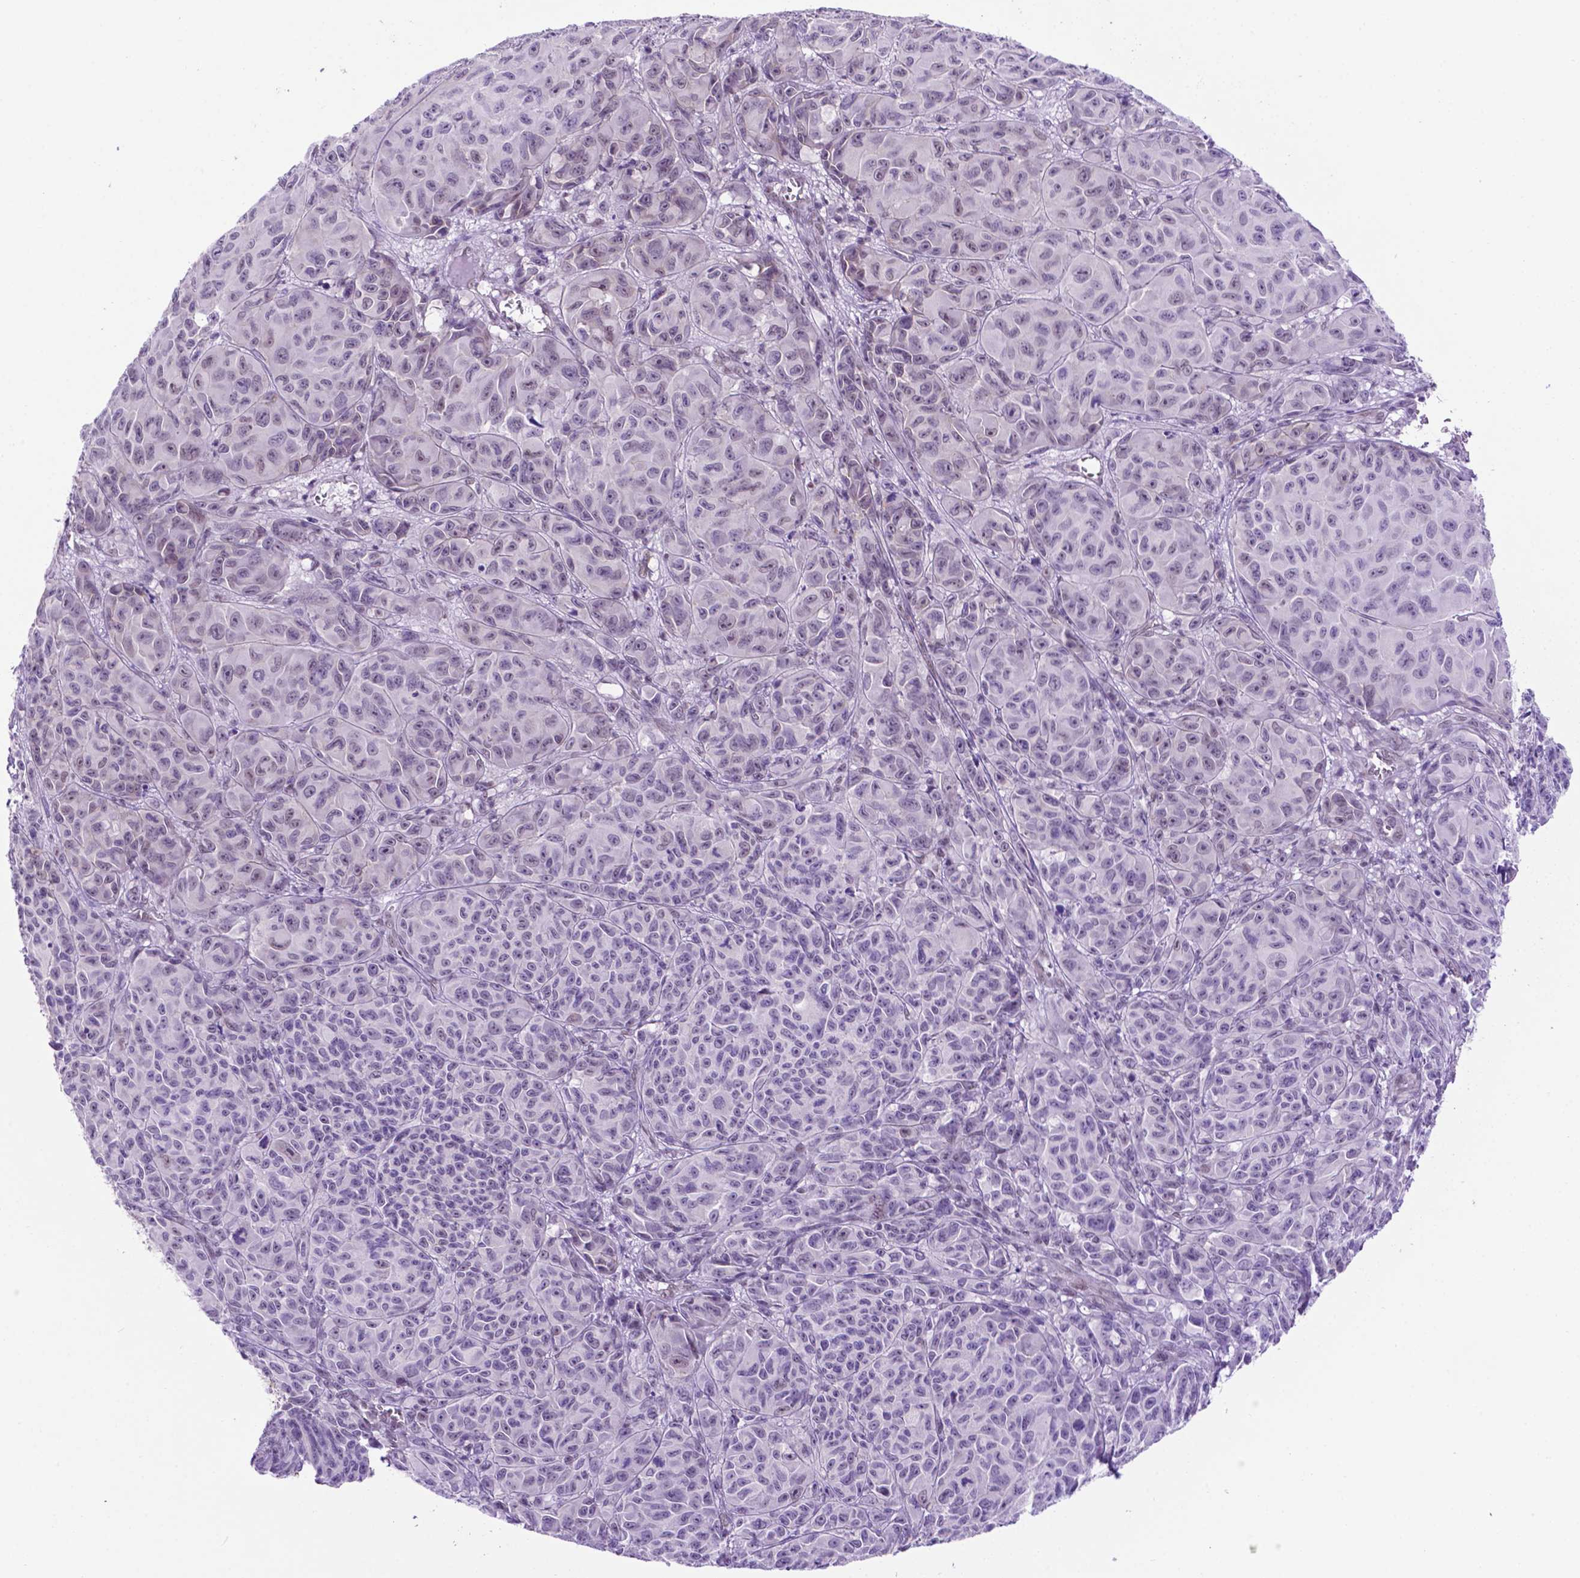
{"staining": {"intensity": "negative", "quantity": "none", "location": "none"}, "tissue": "melanoma", "cell_type": "Tumor cells", "image_type": "cancer", "snomed": [{"axis": "morphology", "description": "Malignant melanoma, NOS"}, {"axis": "topography", "description": "Vulva, labia, clitoris and Bartholin´s gland, NO"}], "caption": "Tumor cells are negative for protein expression in human malignant melanoma.", "gene": "TACSTD2", "patient": {"sex": "female", "age": 75}}